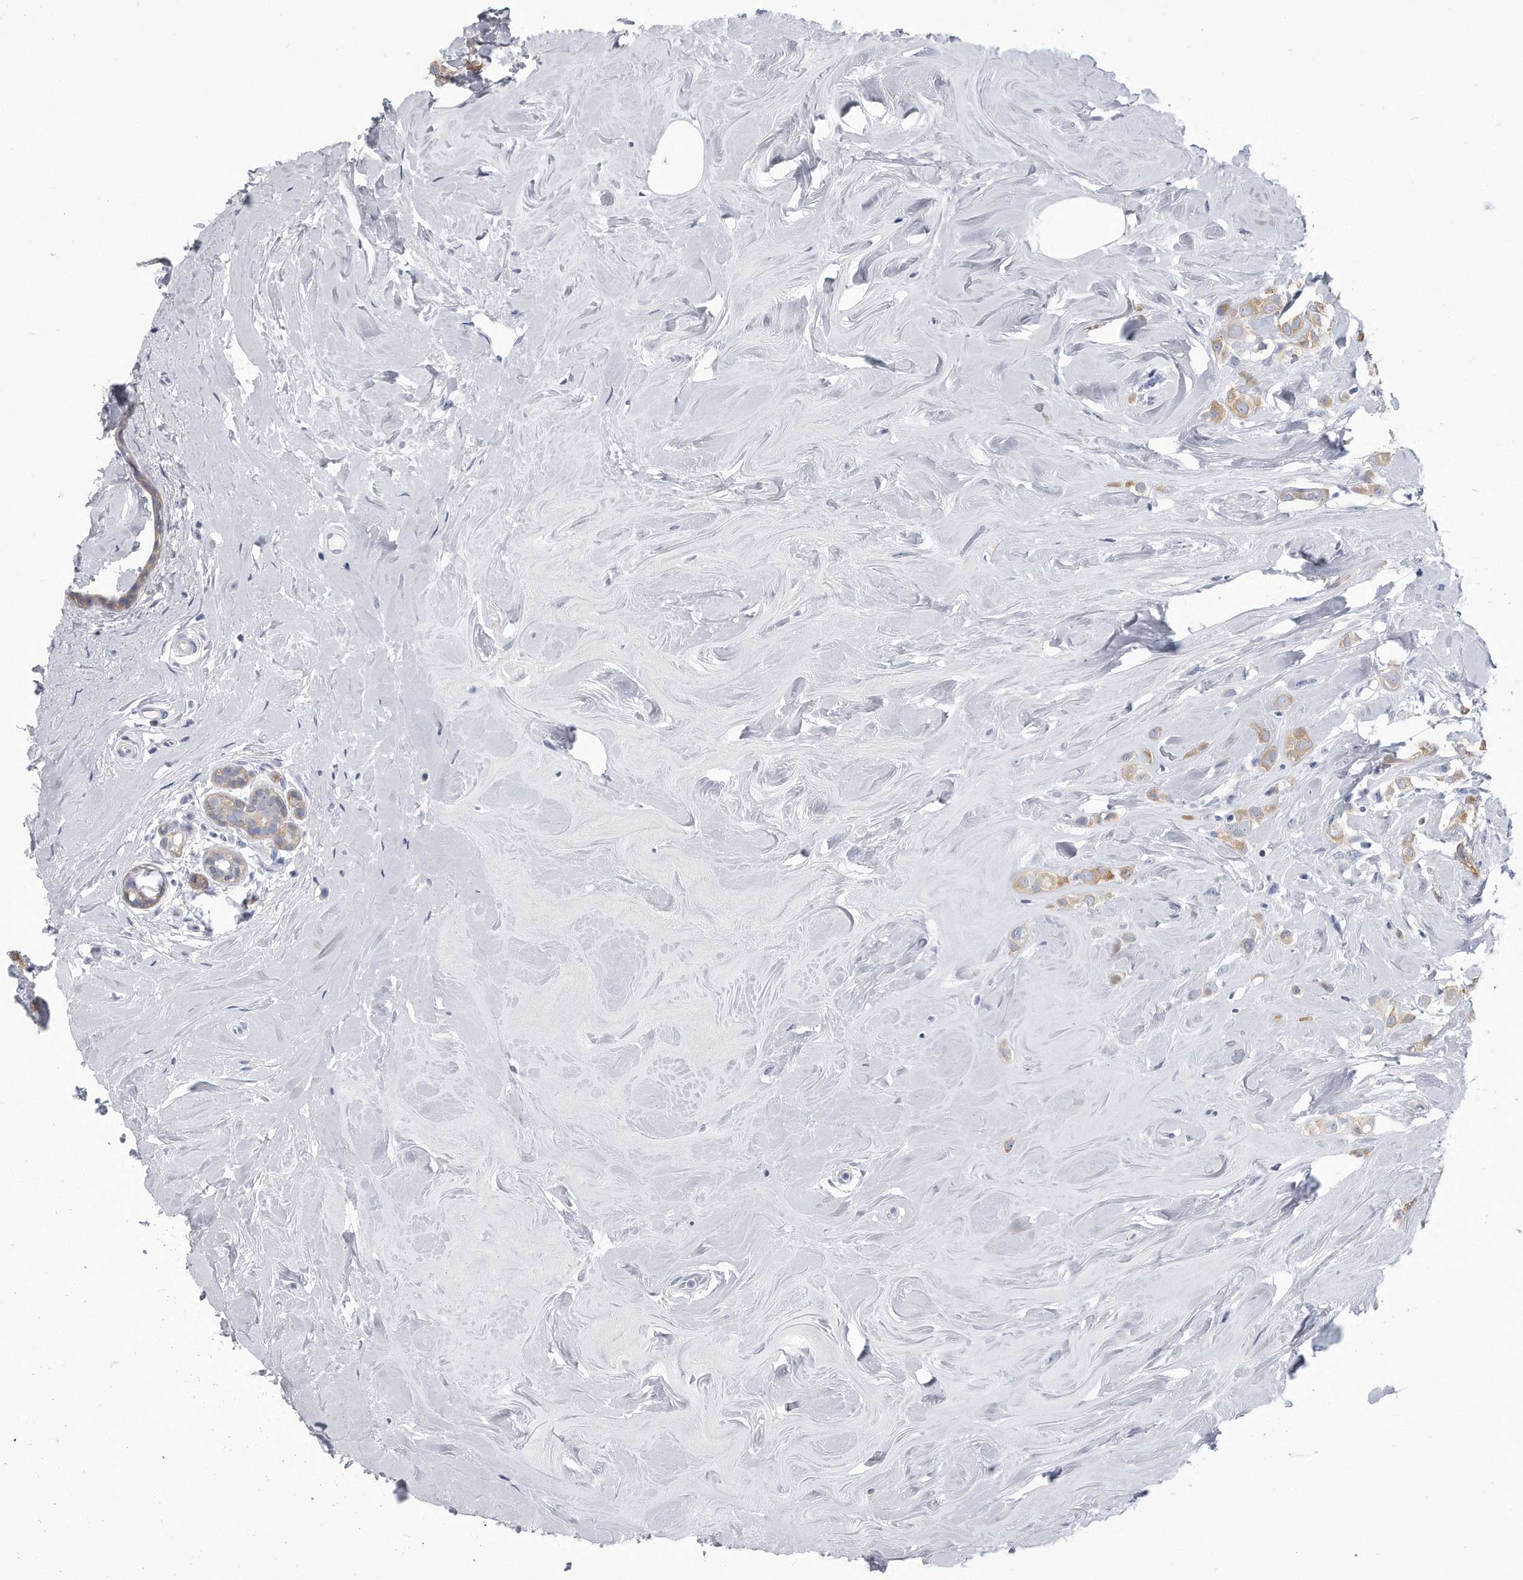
{"staining": {"intensity": "weak", "quantity": ">75%", "location": "cytoplasmic/membranous"}, "tissue": "breast cancer", "cell_type": "Tumor cells", "image_type": "cancer", "snomed": [{"axis": "morphology", "description": "Lobular carcinoma"}, {"axis": "topography", "description": "Breast"}], "caption": "Weak cytoplasmic/membranous positivity for a protein is present in approximately >75% of tumor cells of breast lobular carcinoma using IHC.", "gene": "PYGB", "patient": {"sex": "female", "age": 47}}